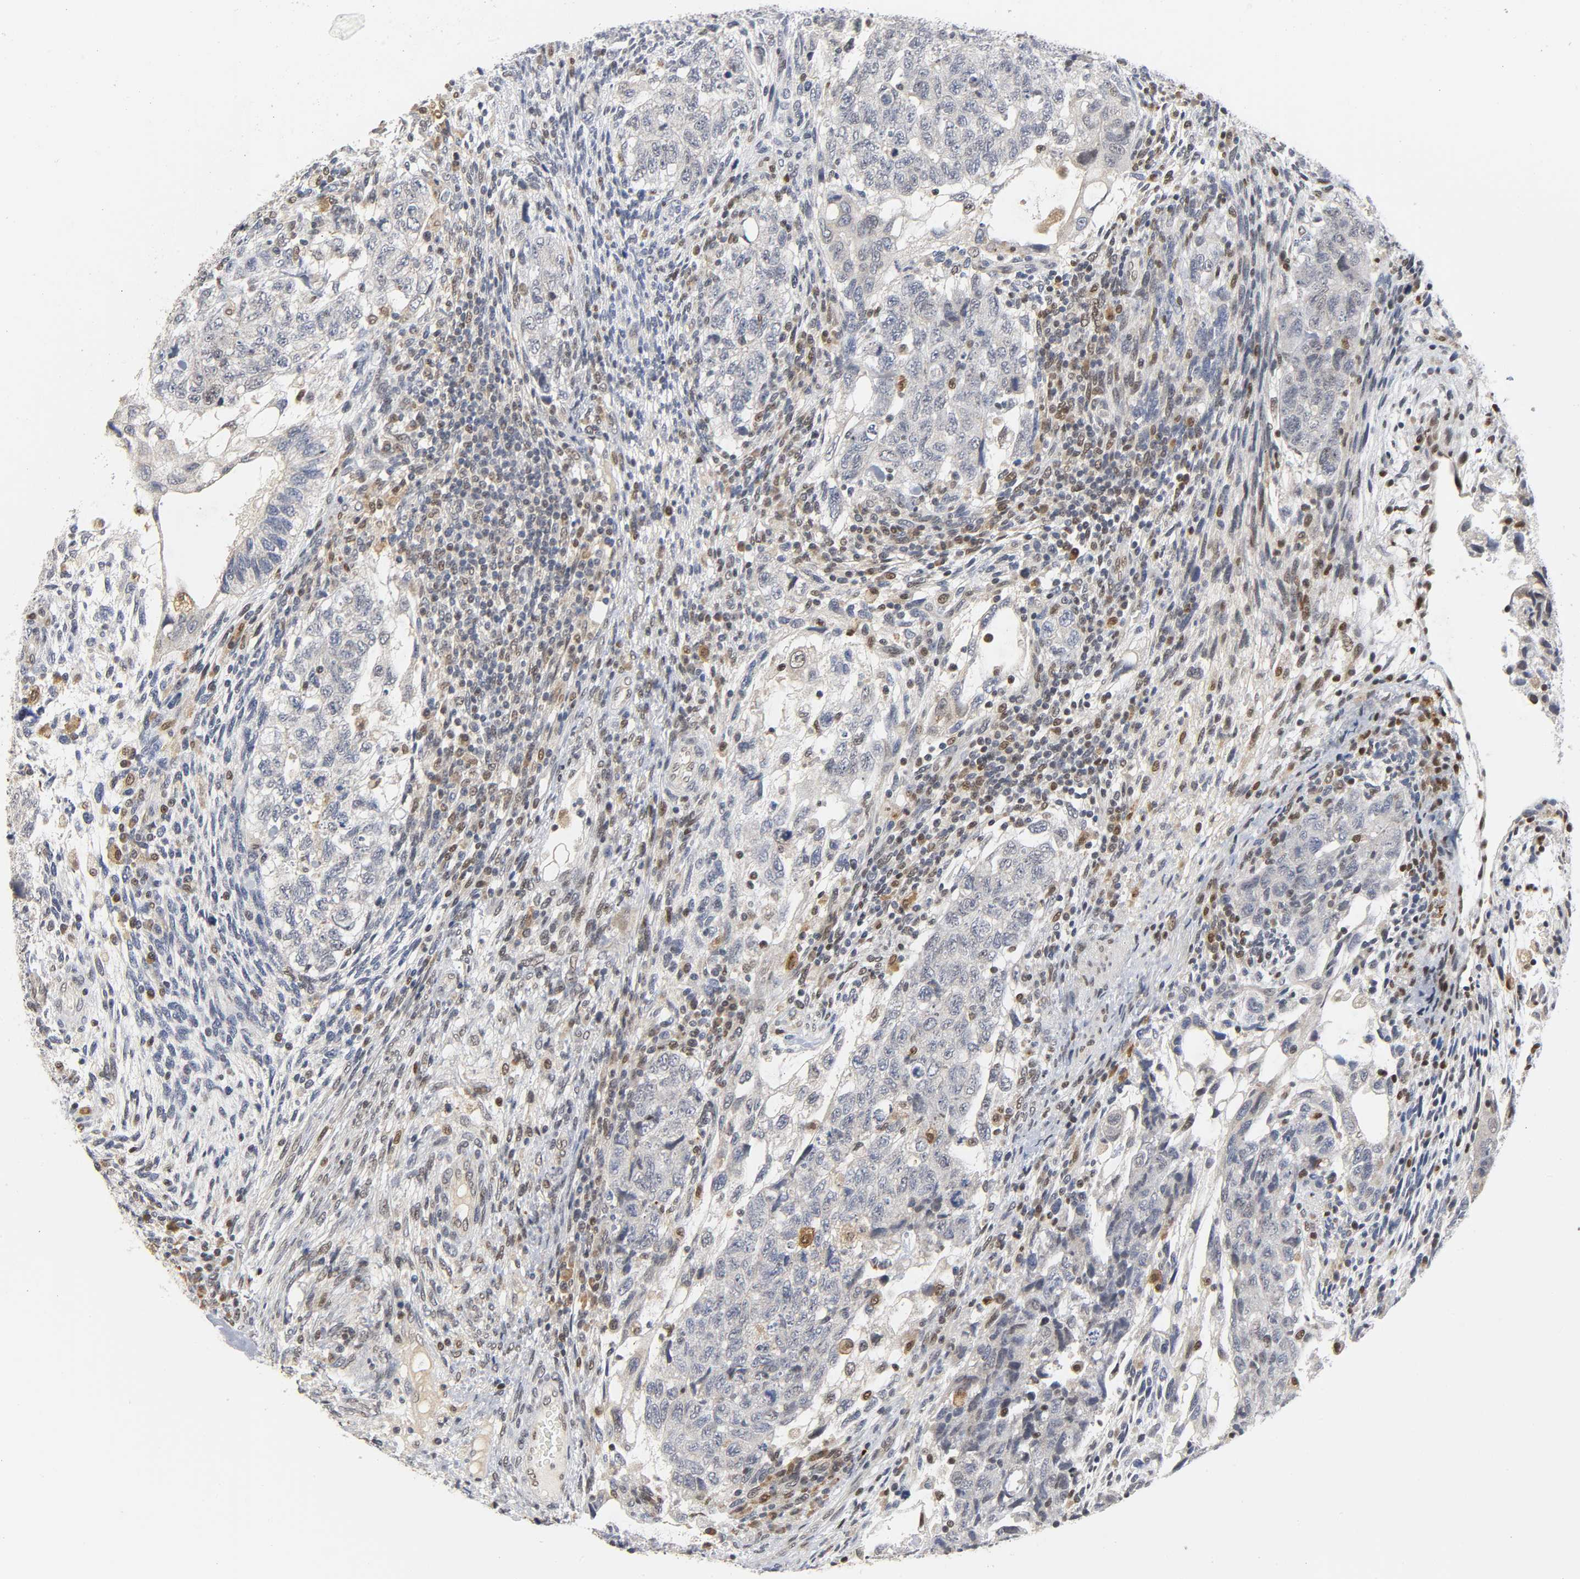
{"staining": {"intensity": "negative", "quantity": "none", "location": "none"}, "tissue": "testis cancer", "cell_type": "Tumor cells", "image_type": "cancer", "snomed": [{"axis": "morphology", "description": "Normal tissue, NOS"}, {"axis": "morphology", "description": "Carcinoma, Embryonal, NOS"}, {"axis": "topography", "description": "Testis"}], "caption": "Testis cancer (embryonal carcinoma) was stained to show a protein in brown. There is no significant staining in tumor cells.", "gene": "KAT2B", "patient": {"sex": "male", "age": 36}}